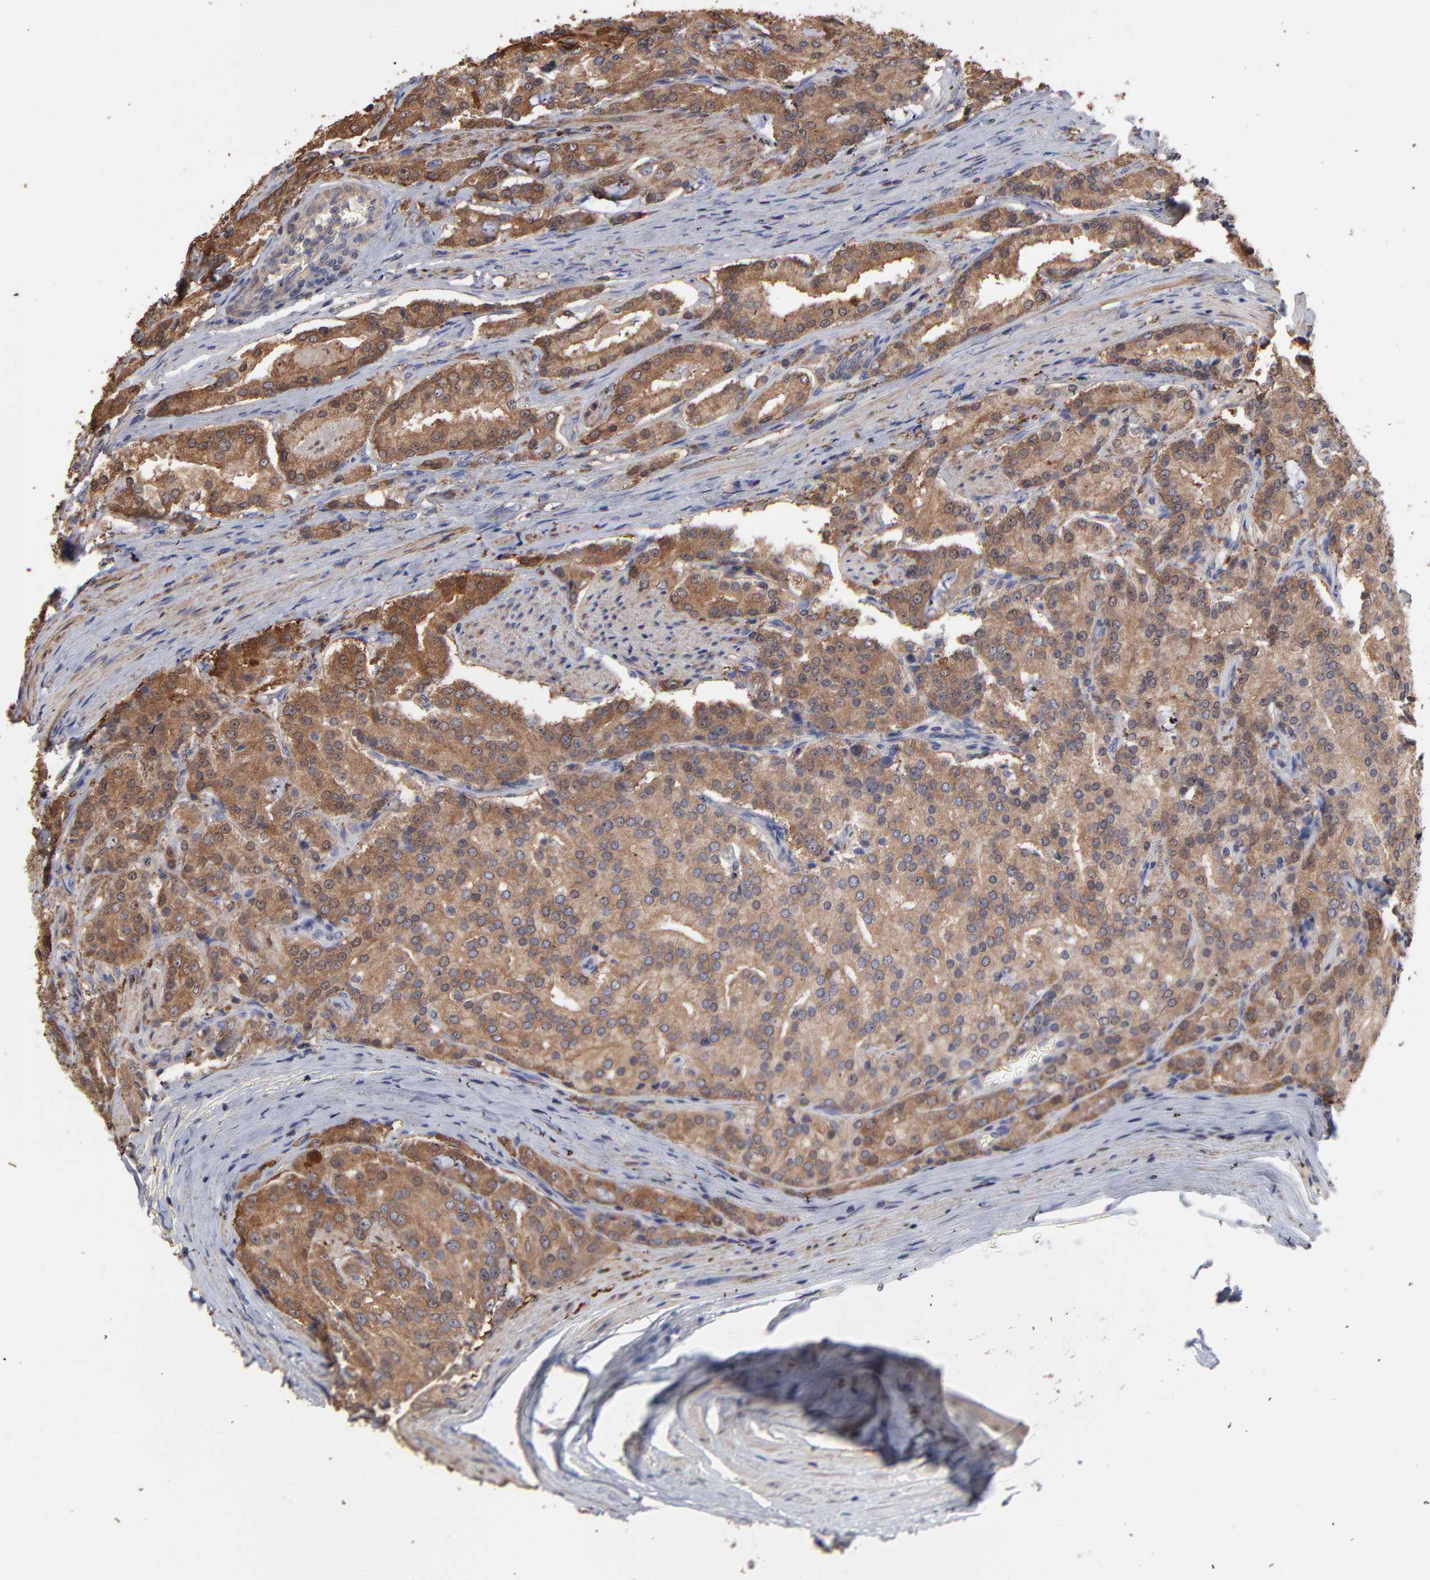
{"staining": {"intensity": "moderate", "quantity": ">75%", "location": "cytoplasmic/membranous,nuclear"}, "tissue": "prostate cancer", "cell_type": "Tumor cells", "image_type": "cancer", "snomed": [{"axis": "morphology", "description": "Adenocarcinoma, Medium grade"}, {"axis": "topography", "description": "Prostate"}], "caption": "Moderate cytoplasmic/membranous and nuclear expression for a protein is appreciated in approximately >75% of tumor cells of prostate adenocarcinoma (medium-grade) using immunohistochemistry (IHC).", "gene": "TANGO2", "patient": {"sex": "male", "age": 72}}